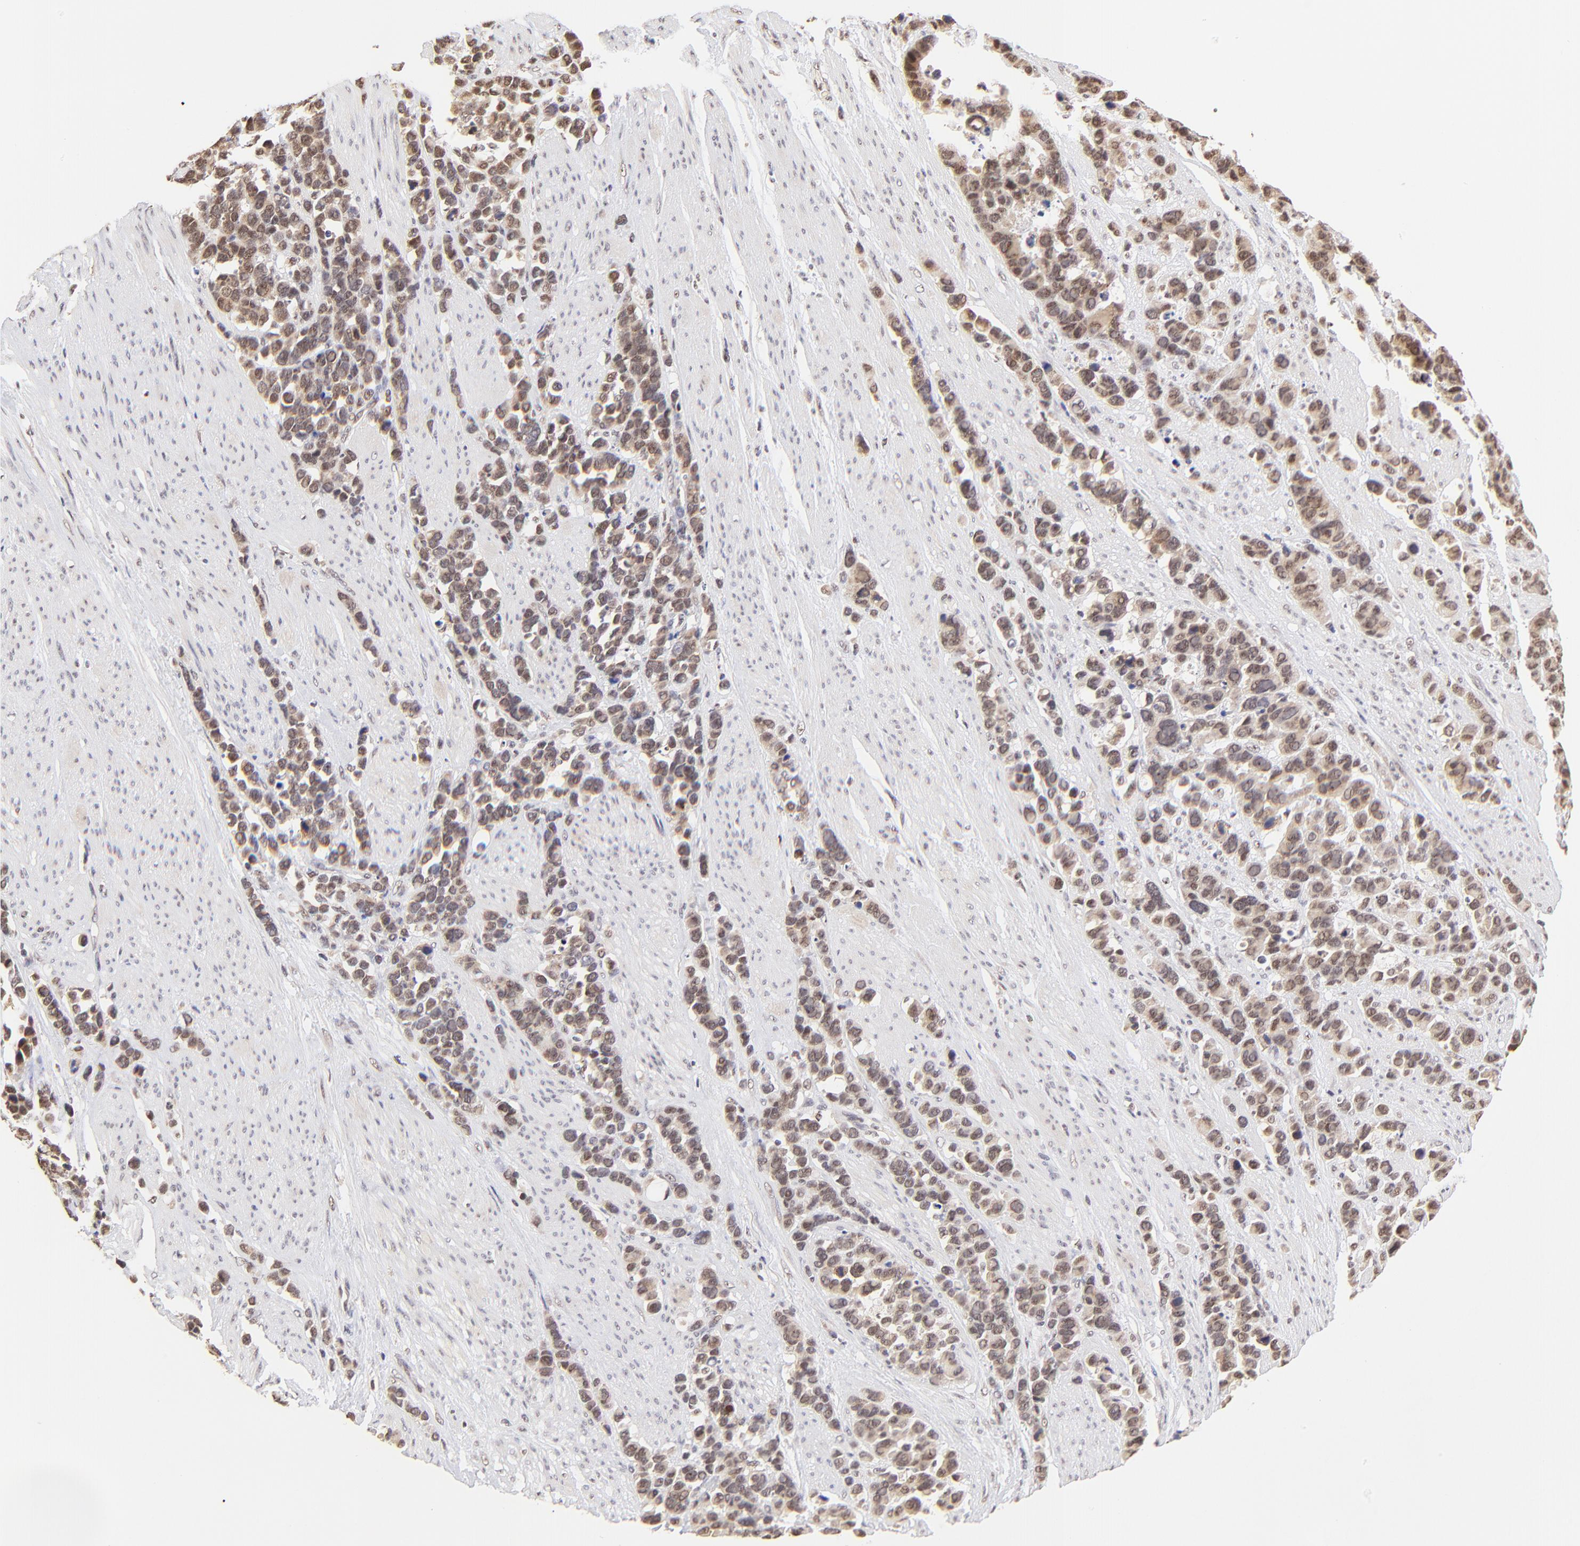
{"staining": {"intensity": "weak", "quantity": ">75%", "location": "nuclear"}, "tissue": "stomach cancer", "cell_type": "Tumor cells", "image_type": "cancer", "snomed": [{"axis": "morphology", "description": "Adenocarcinoma, NOS"}, {"axis": "topography", "description": "Stomach, upper"}], "caption": "Immunohistochemistry image of neoplastic tissue: stomach cancer stained using immunohistochemistry (IHC) reveals low levels of weak protein expression localized specifically in the nuclear of tumor cells, appearing as a nuclear brown color.", "gene": "ZNF670", "patient": {"sex": "male", "age": 71}}